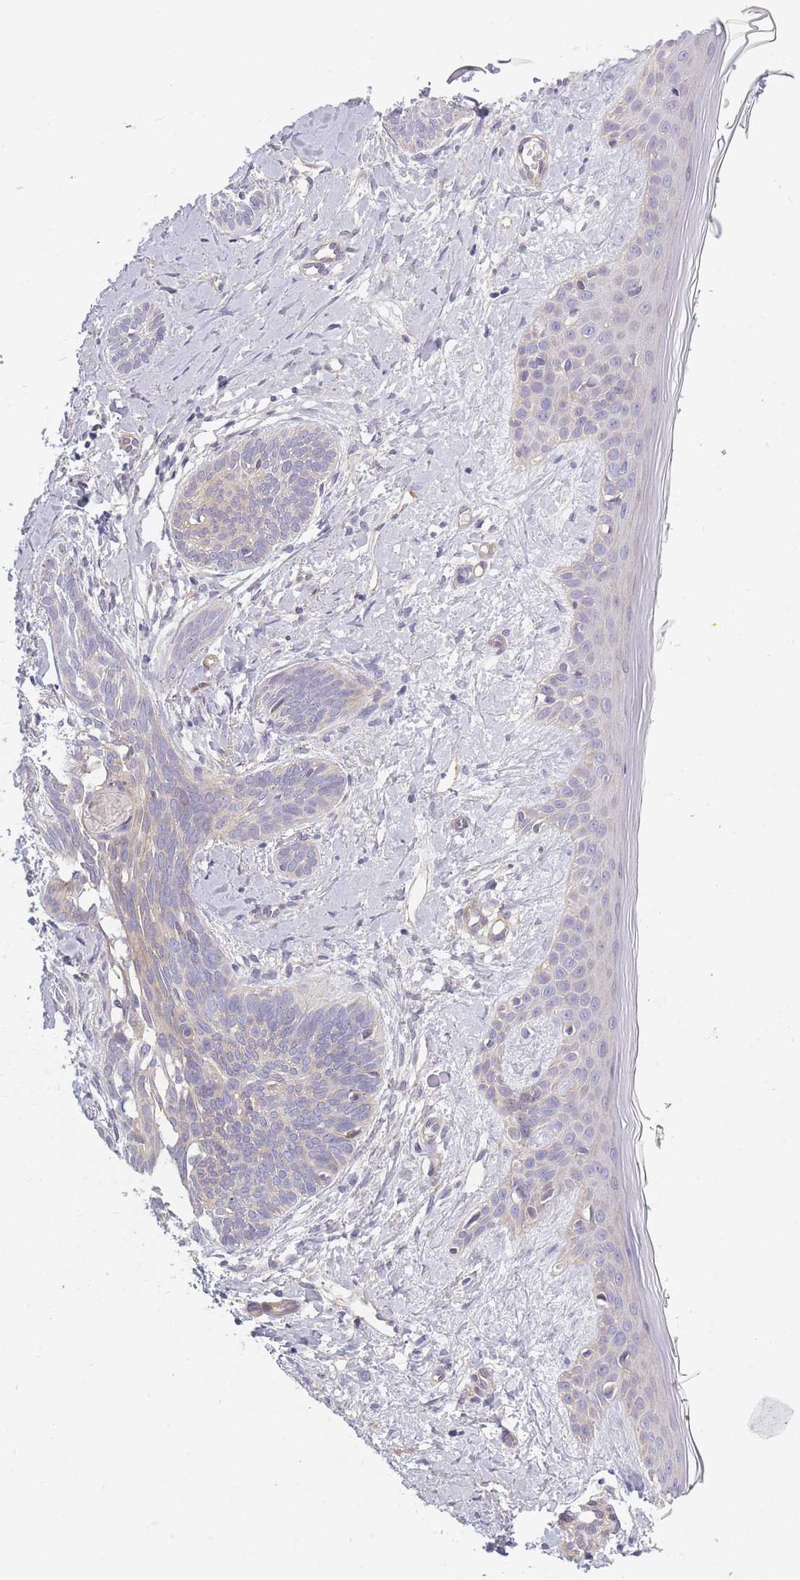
{"staining": {"intensity": "negative", "quantity": "none", "location": "none"}, "tissue": "skin cancer", "cell_type": "Tumor cells", "image_type": "cancer", "snomed": [{"axis": "morphology", "description": "Basal cell carcinoma"}, {"axis": "topography", "description": "Skin"}], "caption": "There is no significant positivity in tumor cells of skin cancer.", "gene": "SLC7A6", "patient": {"sex": "female", "age": 81}}